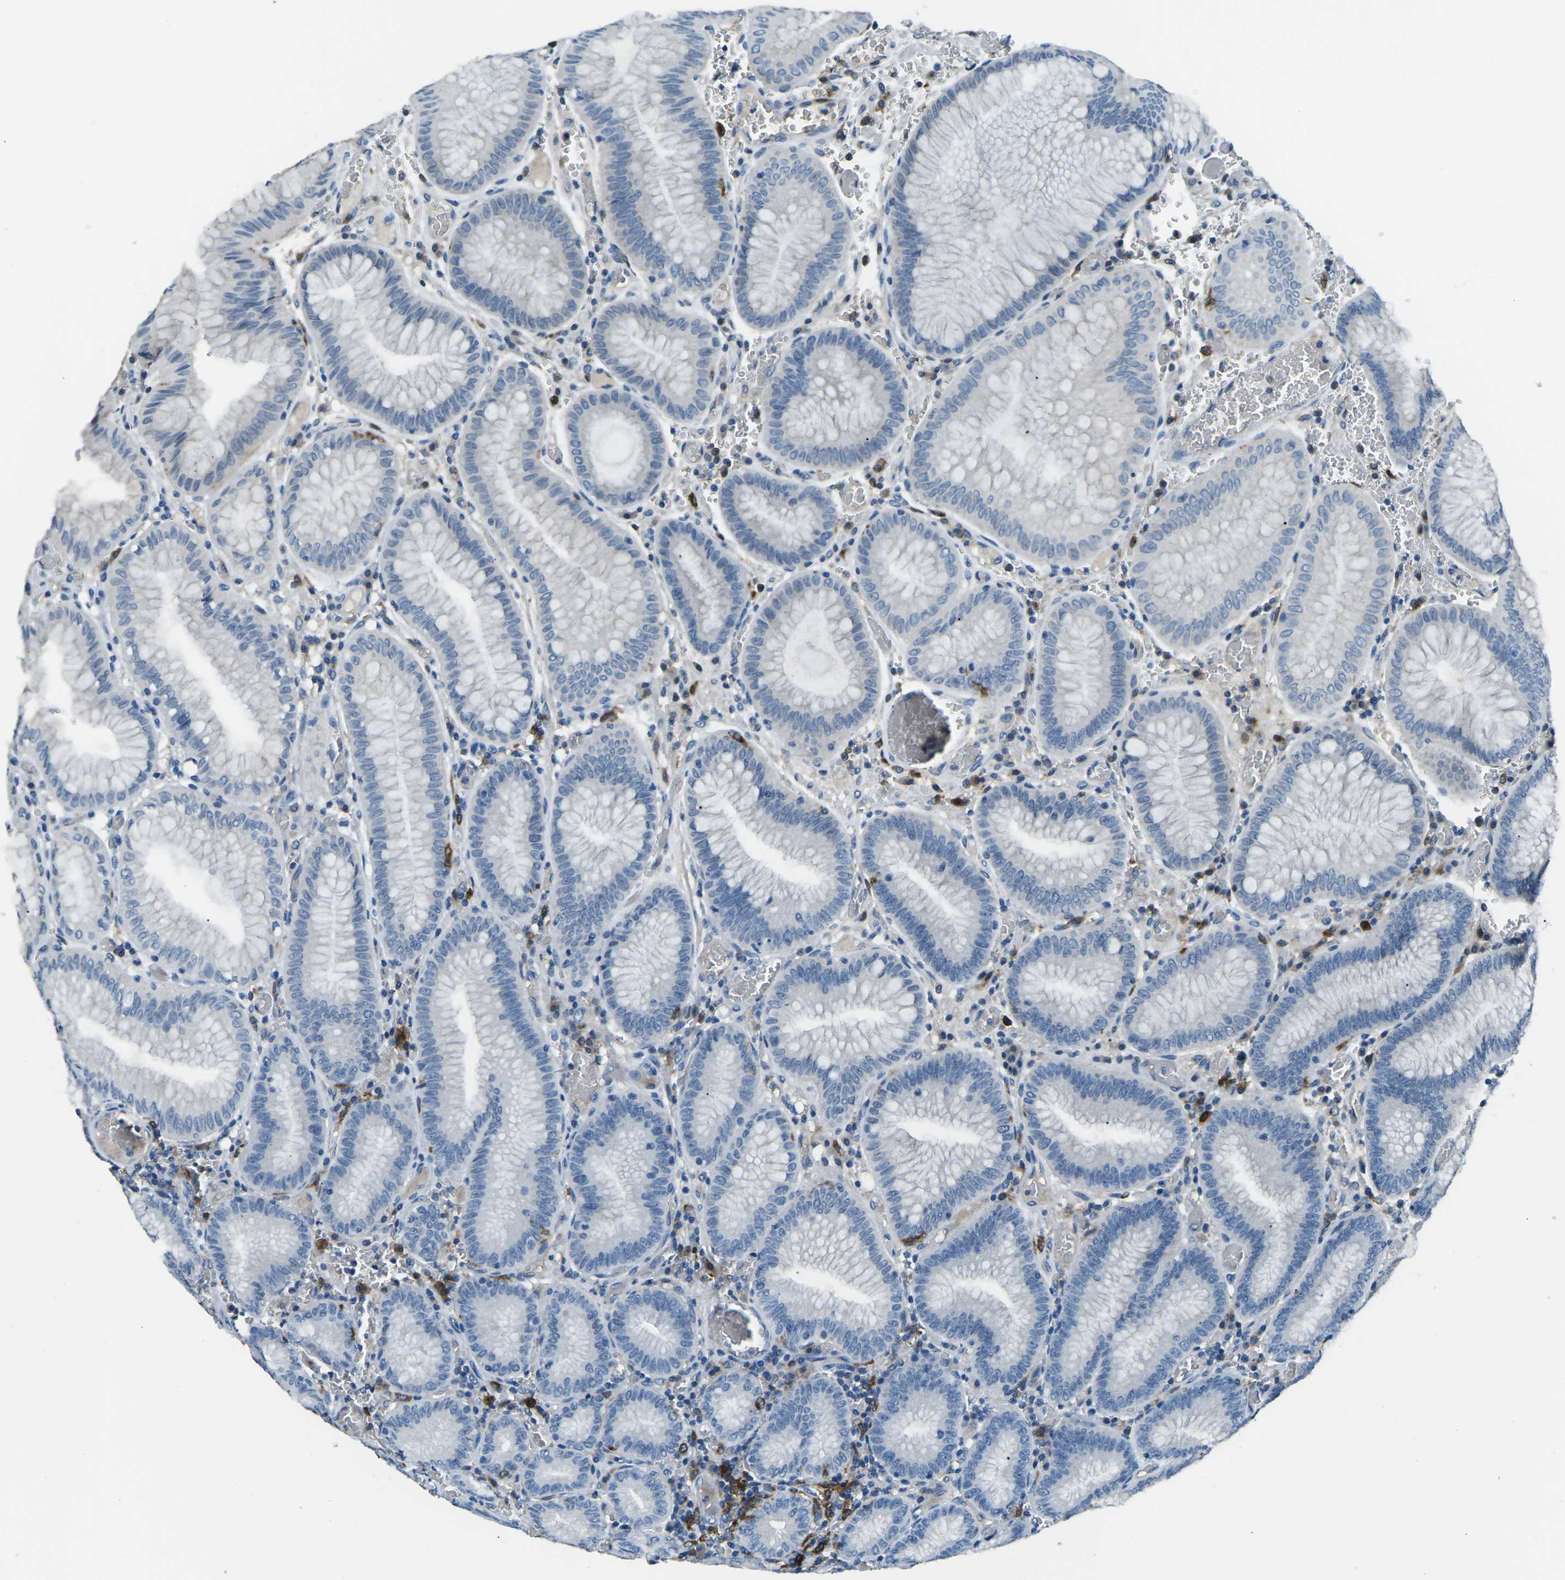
{"staining": {"intensity": "moderate", "quantity": "<25%", "location": "cytoplasmic/membranous"}, "tissue": "stomach", "cell_type": "Glandular cells", "image_type": "normal", "snomed": [{"axis": "morphology", "description": "Normal tissue, NOS"}, {"axis": "morphology", "description": "Carcinoid, malignant, NOS"}, {"axis": "topography", "description": "Stomach, upper"}], "caption": "A histopathology image of human stomach stained for a protein reveals moderate cytoplasmic/membranous brown staining in glandular cells.", "gene": "CD1D", "patient": {"sex": "male", "age": 39}}